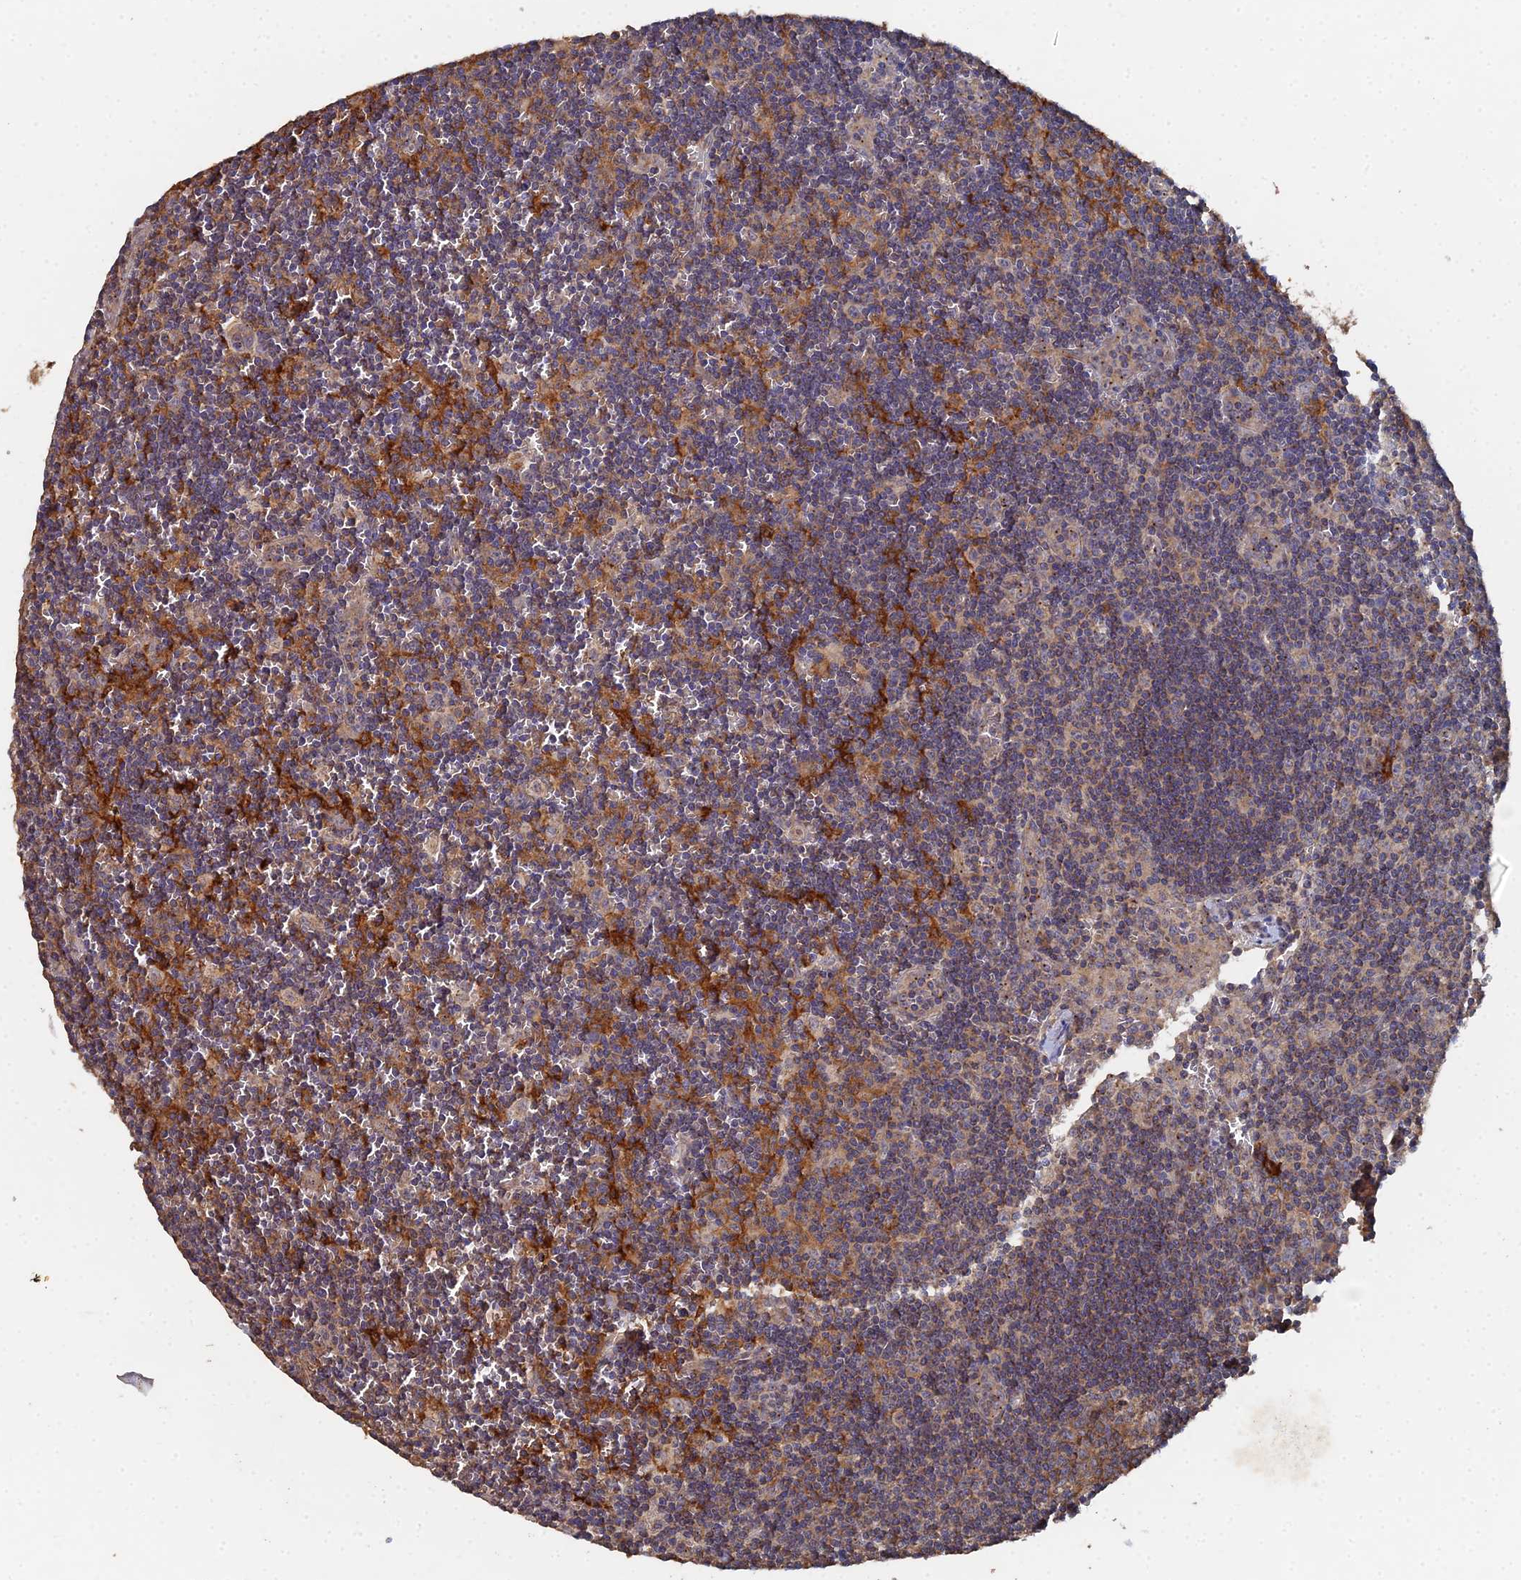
{"staining": {"intensity": "moderate", "quantity": "25%-75%", "location": "cytoplasmic/membranous"}, "tissue": "lymph node", "cell_type": "Germinal center cells", "image_type": "normal", "snomed": [{"axis": "morphology", "description": "Normal tissue, NOS"}, {"axis": "topography", "description": "Lymph node"}], "caption": "Protein expression analysis of unremarkable human lymph node reveals moderate cytoplasmic/membranous staining in approximately 25%-75% of germinal center cells.", "gene": "SPANXN4", "patient": {"sex": "female", "age": 32}}